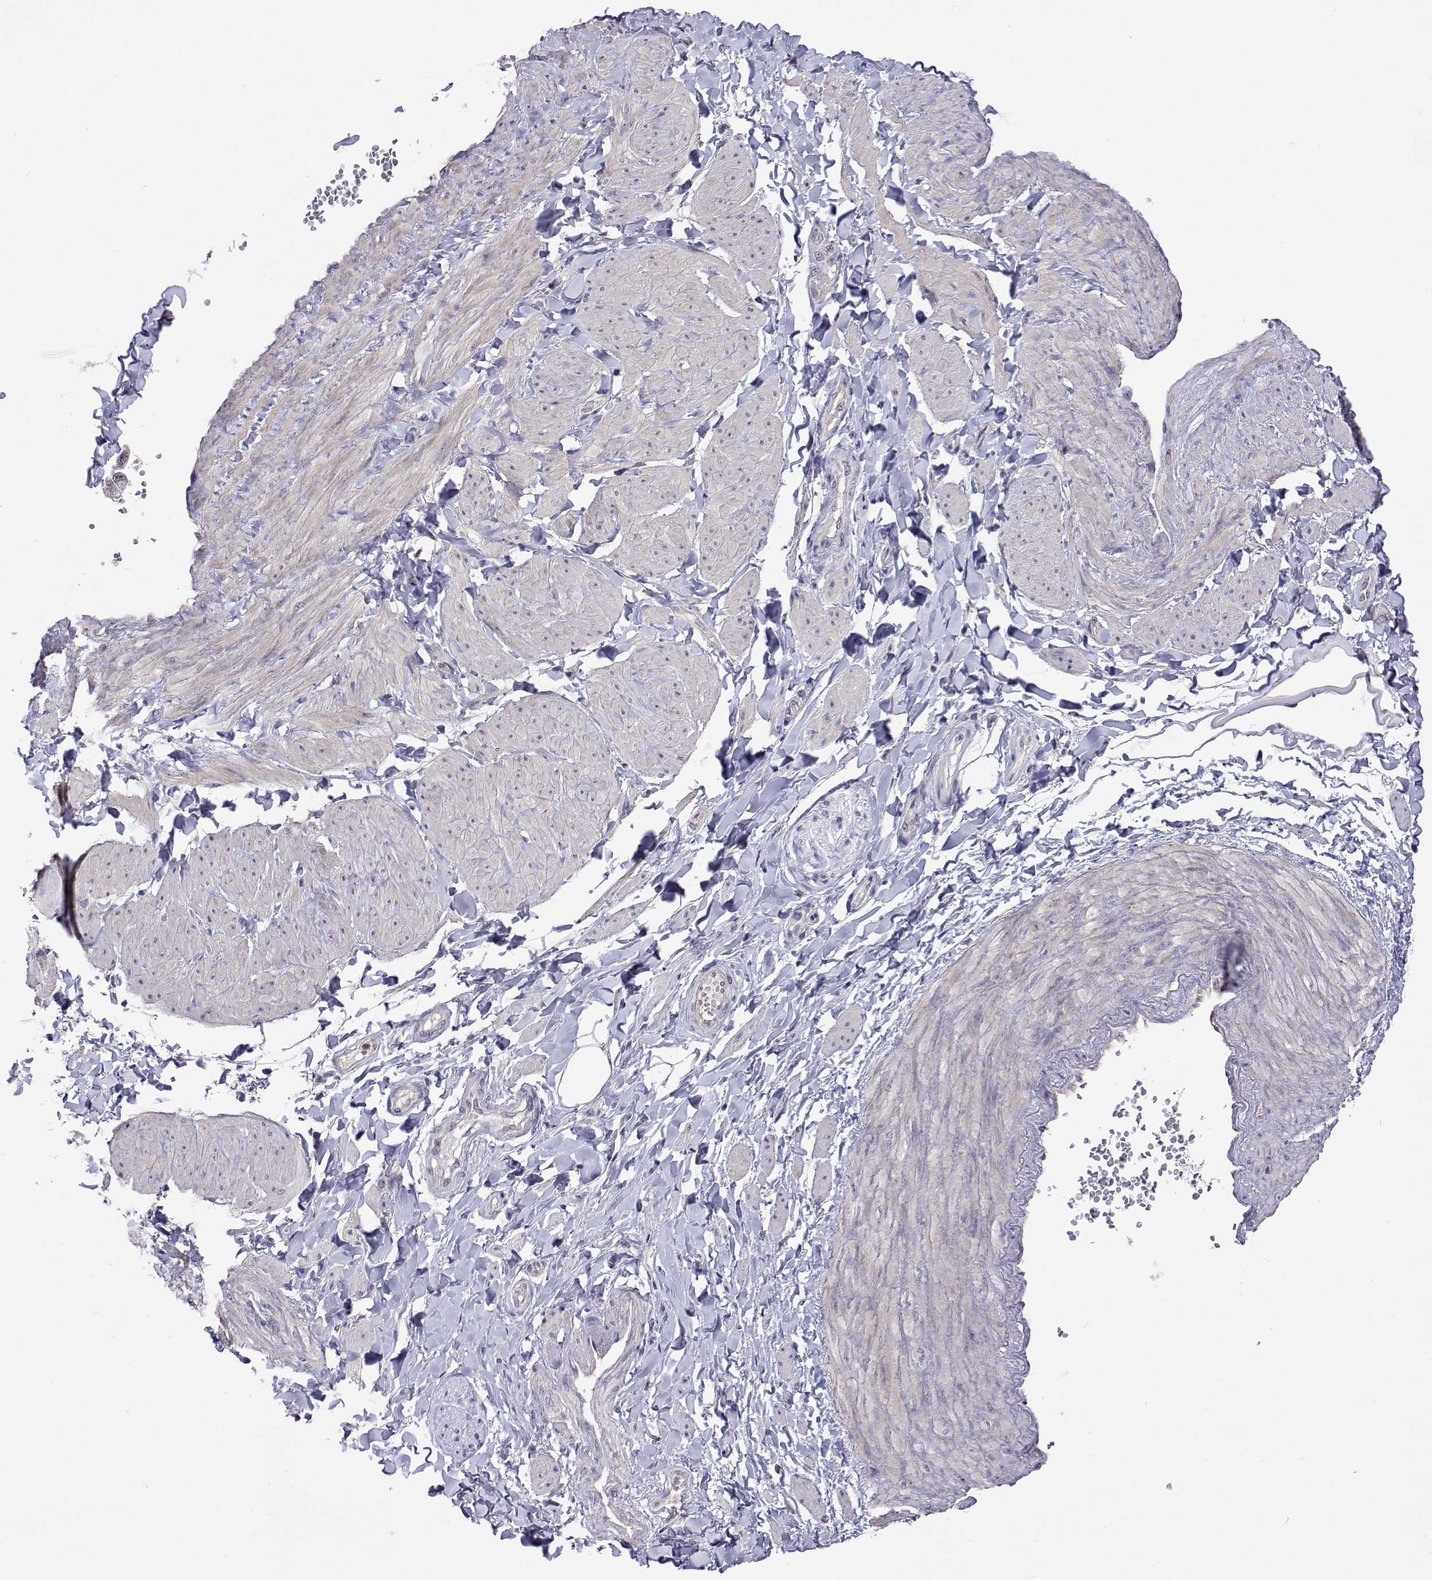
{"staining": {"intensity": "negative", "quantity": "none", "location": "none"}, "tissue": "adipose tissue", "cell_type": "Adipocytes", "image_type": "normal", "snomed": [{"axis": "morphology", "description": "Normal tissue, NOS"}, {"axis": "topography", "description": "Epididymis"}, {"axis": "topography", "description": "Peripheral nerve tissue"}], "caption": "Immunohistochemistry histopathology image of benign adipose tissue: adipose tissue stained with DAB demonstrates no significant protein staining in adipocytes.", "gene": "NHP2", "patient": {"sex": "male", "age": 32}}